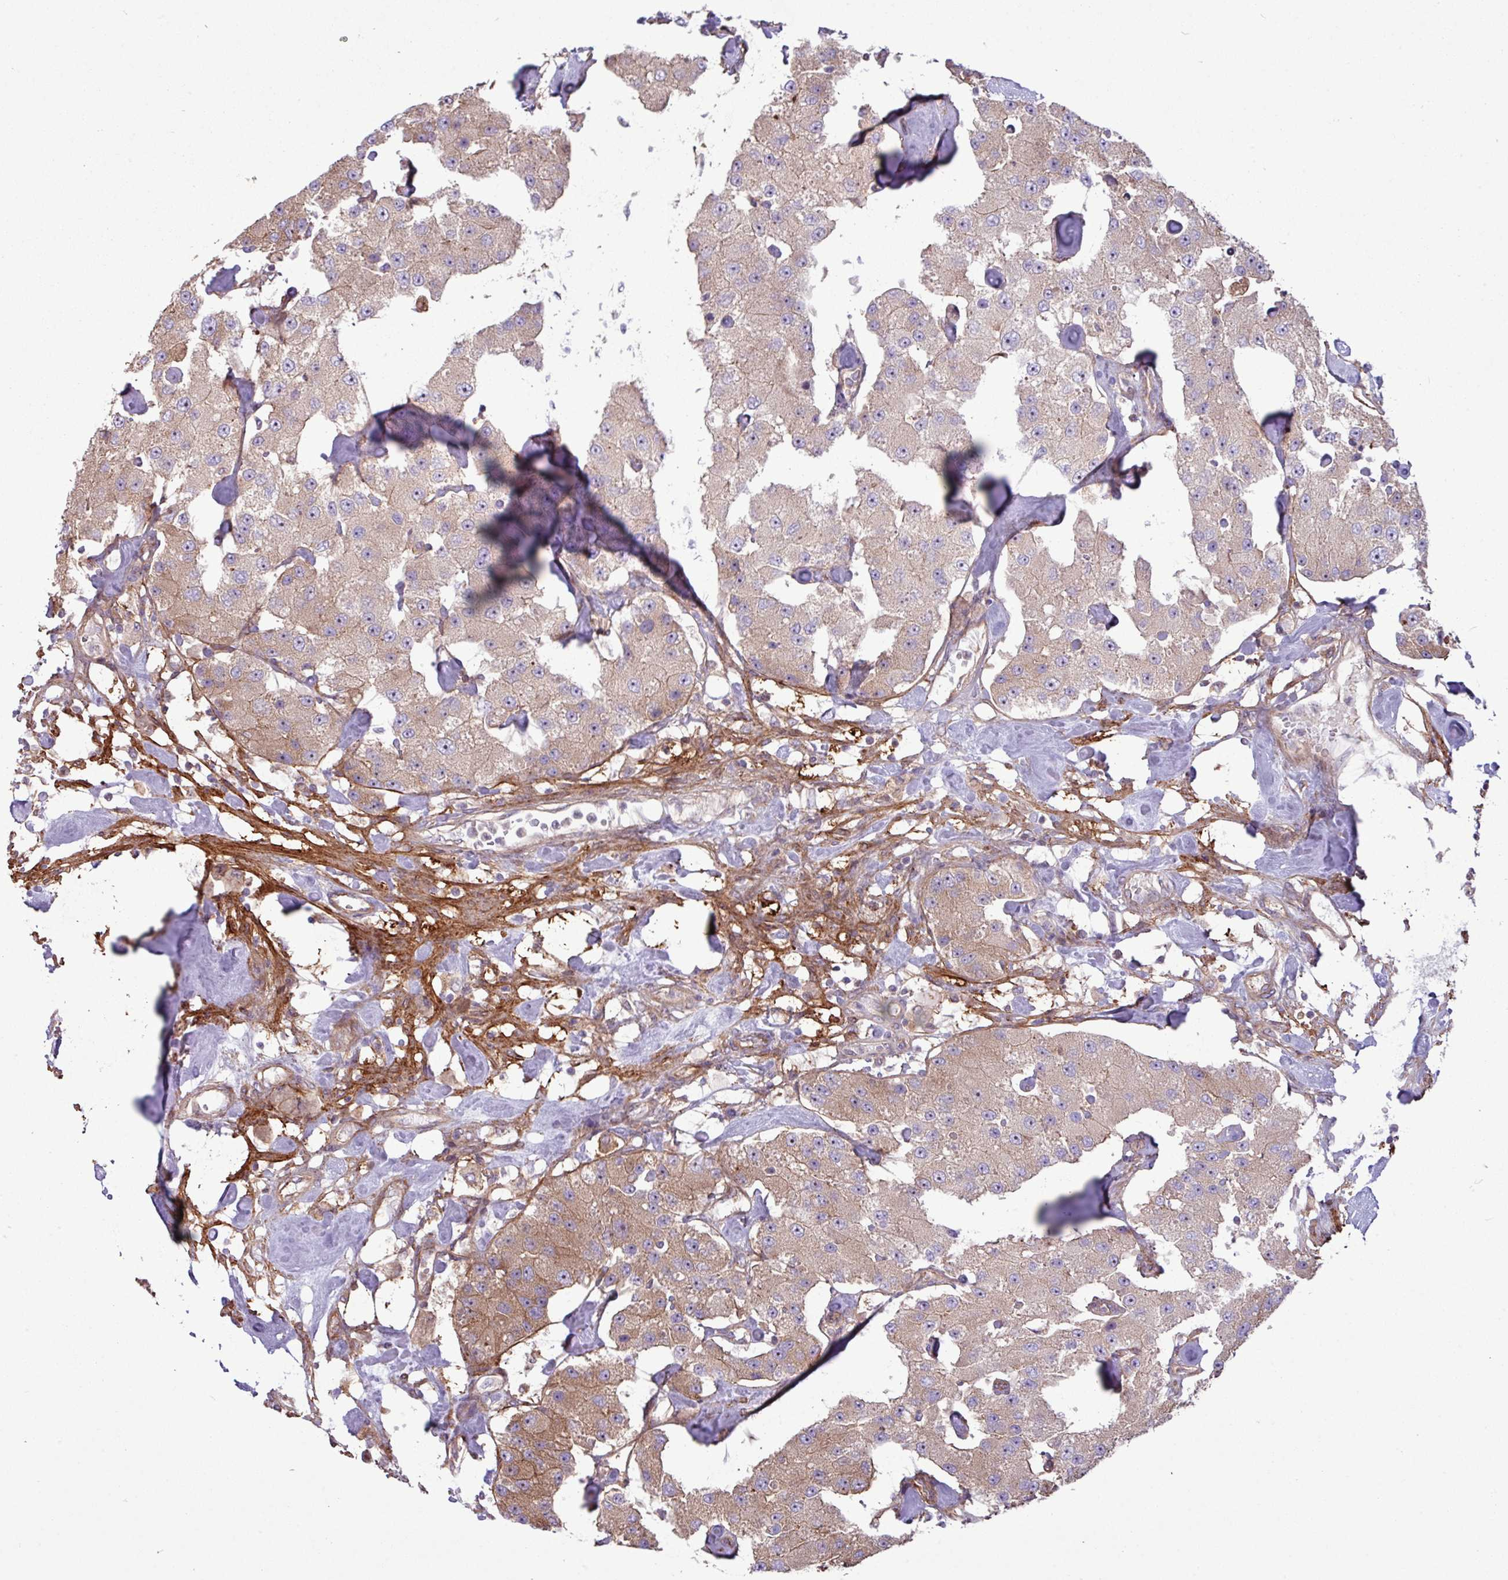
{"staining": {"intensity": "moderate", "quantity": ">75%", "location": "cytoplasmic/membranous"}, "tissue": "carcinoid", "cell_type": "Tumor cells", "image_type": "cancer", "snomed": [{"axis": "morphology", "description": "Carcinoid, malignant, NOS"}, {"axis": "topography", "description": "Pancreas"}], "caption": "This photomicrograph exhibits IHC staining of carcinoid, with medium moderate cytoplasmic/membranous expression in approximately >75% of tumor cells.", "gene": "ZNF300", "patient": {"sex": "male", "age": 41}}